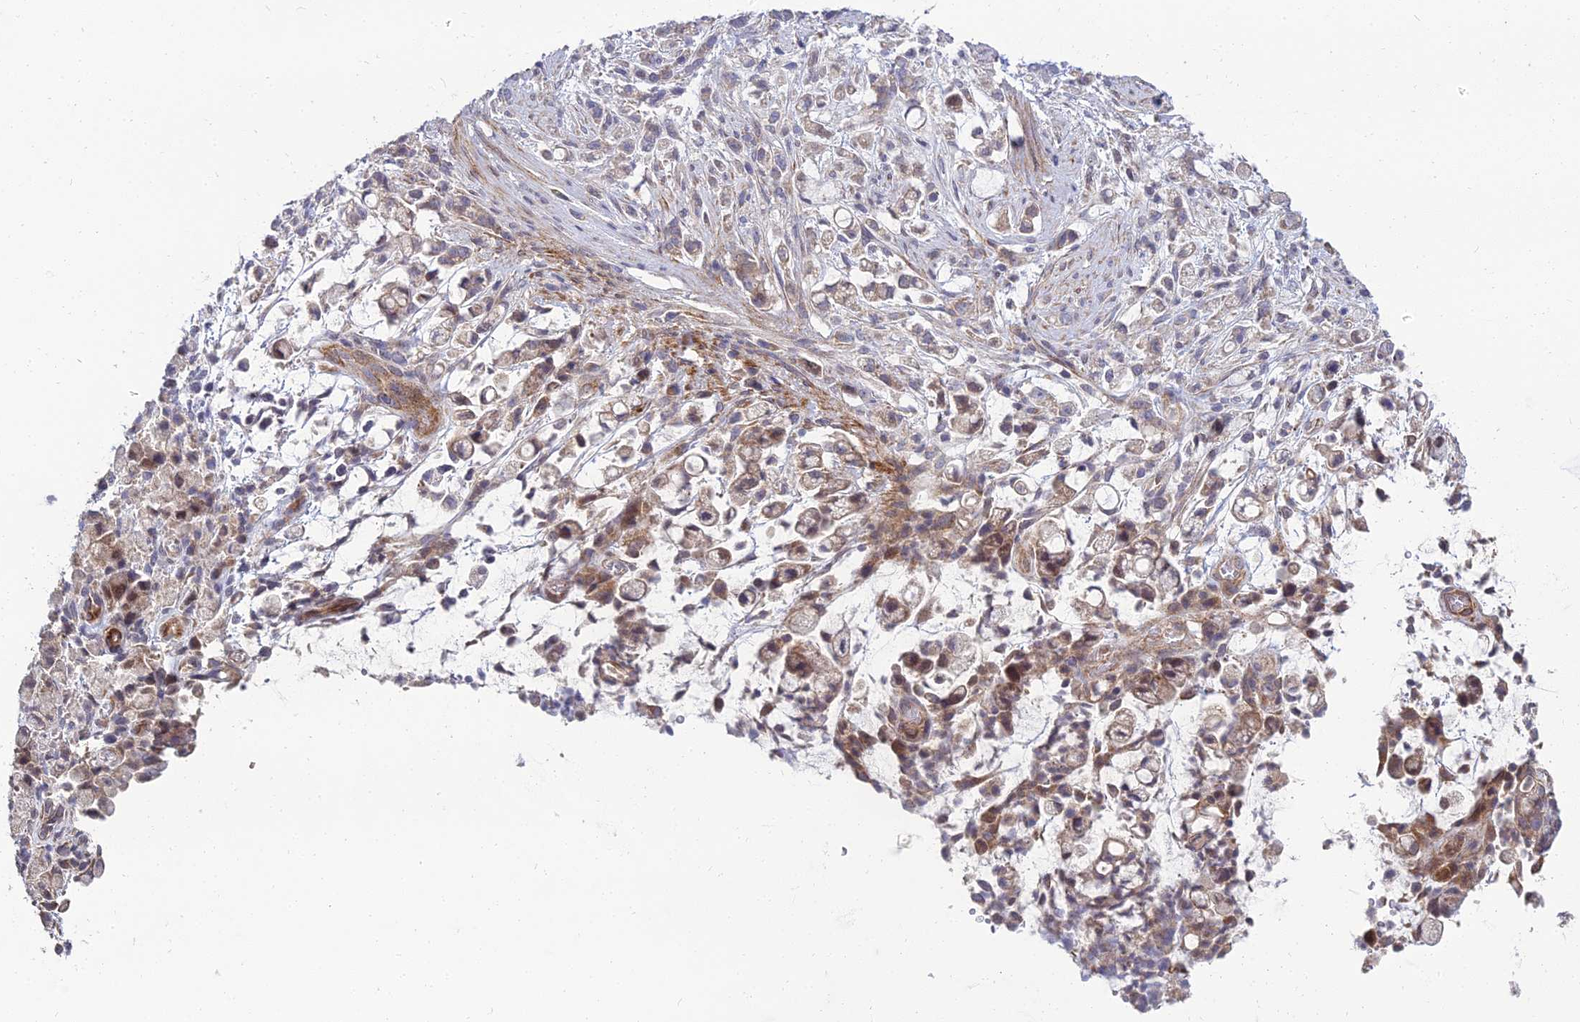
{"staining": {"intensity": "moderate", "quantity": "<25%", "location": "cytoplasmic/membranous"}, "tissue": "stomach cancer", "cell_type": "Tumor cells", "image_type": "cancer", "snomed": [{"axis": "morphology", "description": "Adenocarcinoma, NOS"}, {"axis": "topography", "description": "Stomach"}], "caption": "The image reveals immunohistochemical staining of adenocarcinoma (stomach). There is moderate cytoplasmic/membranous expression is present in about <25% of tumor cells. Nuclei are stained in blue.", "gene": "NPY", "patient": {"sex": "female", "age": 60}}